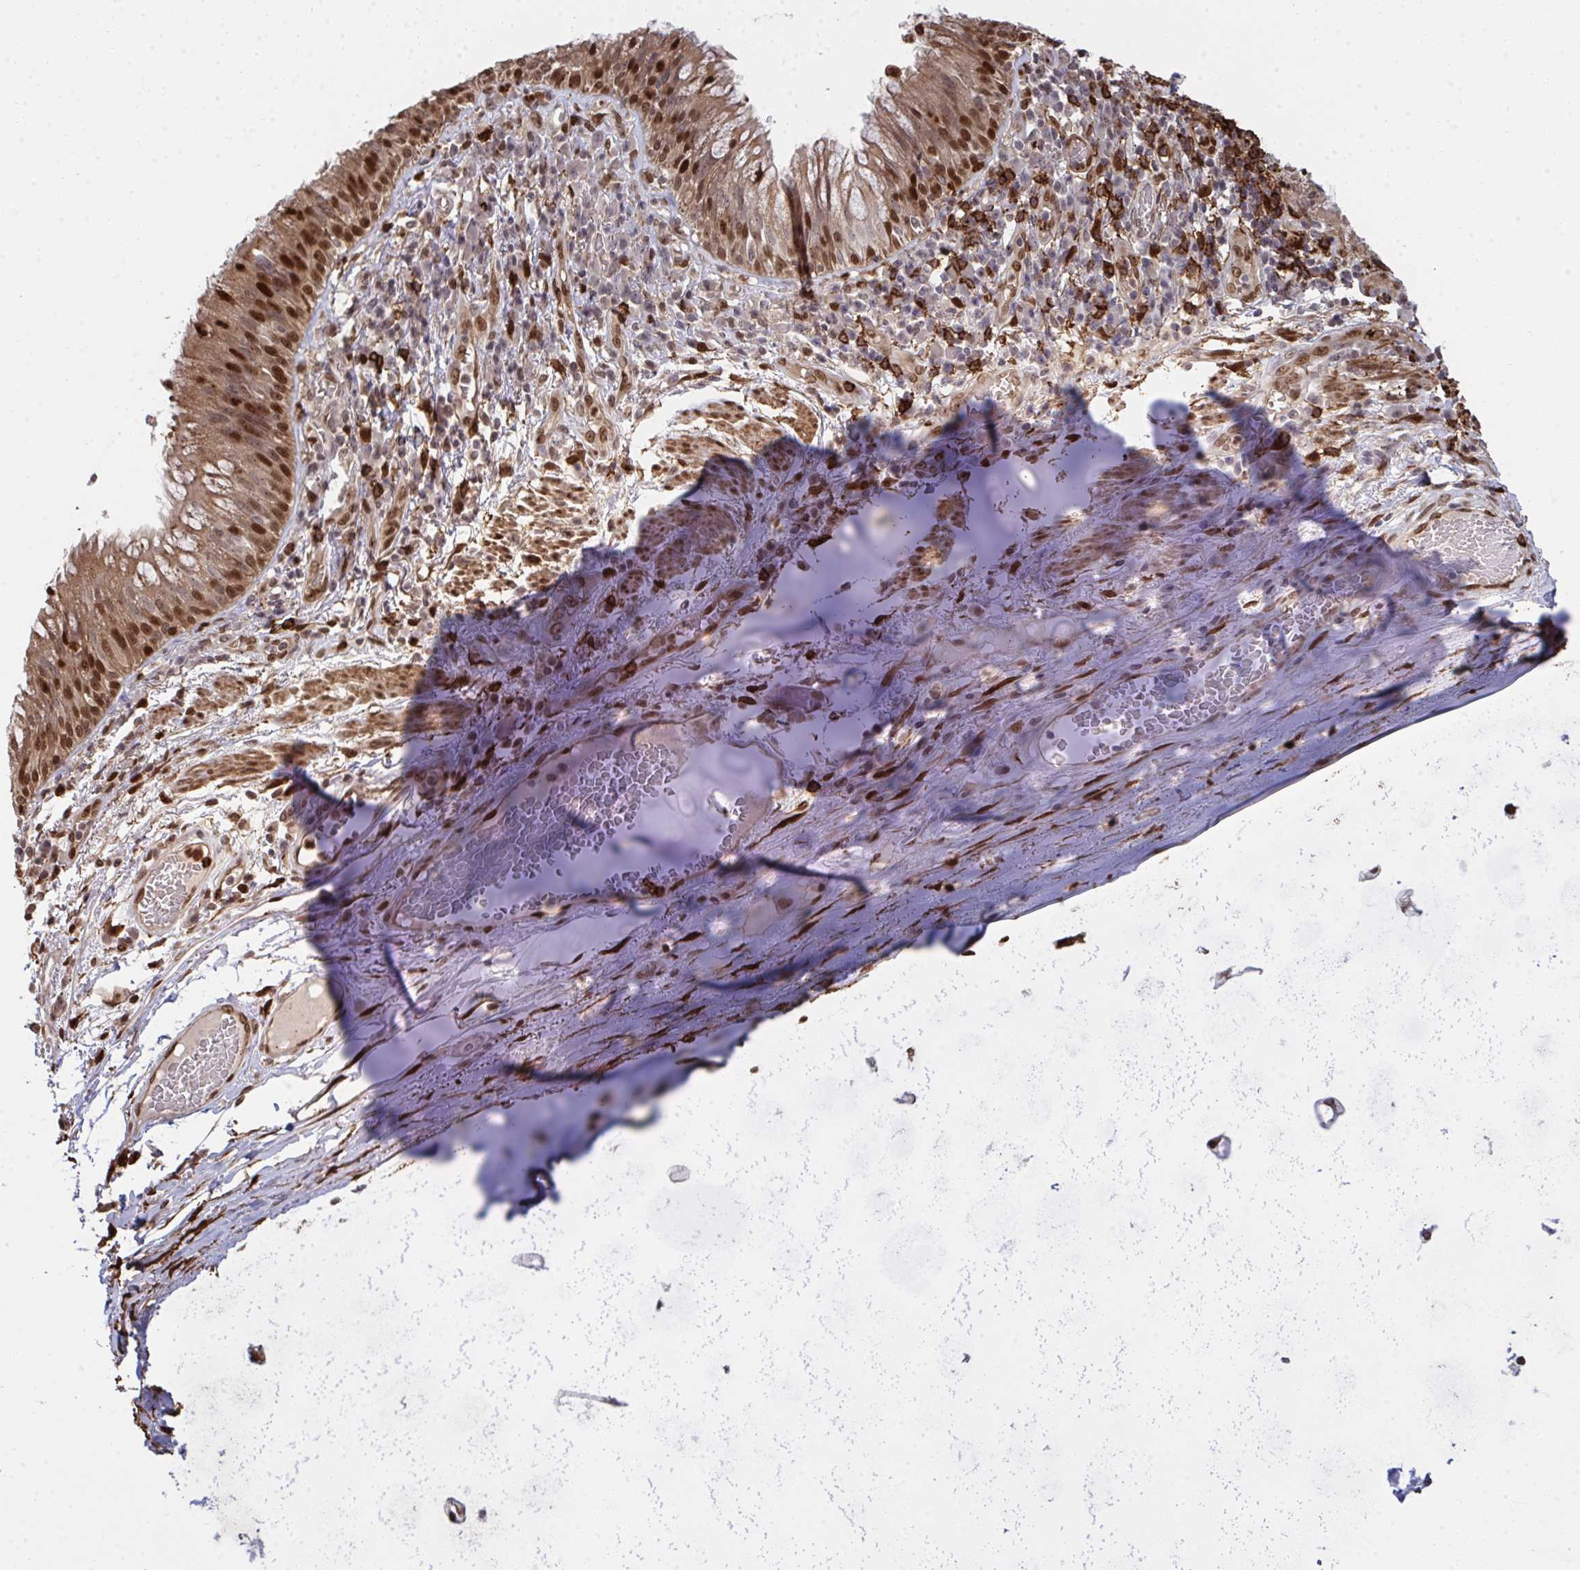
{"staining": {"intensity": "strong", "quantity": ">75%", "location": "cytoplasmic/membranous,nuclear"}, "tissue": "bronchus", "cell_type": "Respiratory epithelial cells", "image_type": "normal", "snomed": [{"axis": "morphology", "description": "Normal tissue, NOS"}, {"axis": "topography", "description": "Cartilage tissue"}, {"axis": "topography", "description": "Bronchus"}], "caption": "High-power microscopy captured an IHC photomicrograph of benign bronchus, revealing strong cytoplasmic/membranous,nuclear expression in about >75% of respiratory epithelial cells.", "gene": "UXT", "patient": {"sex": "male", "age": 56}}